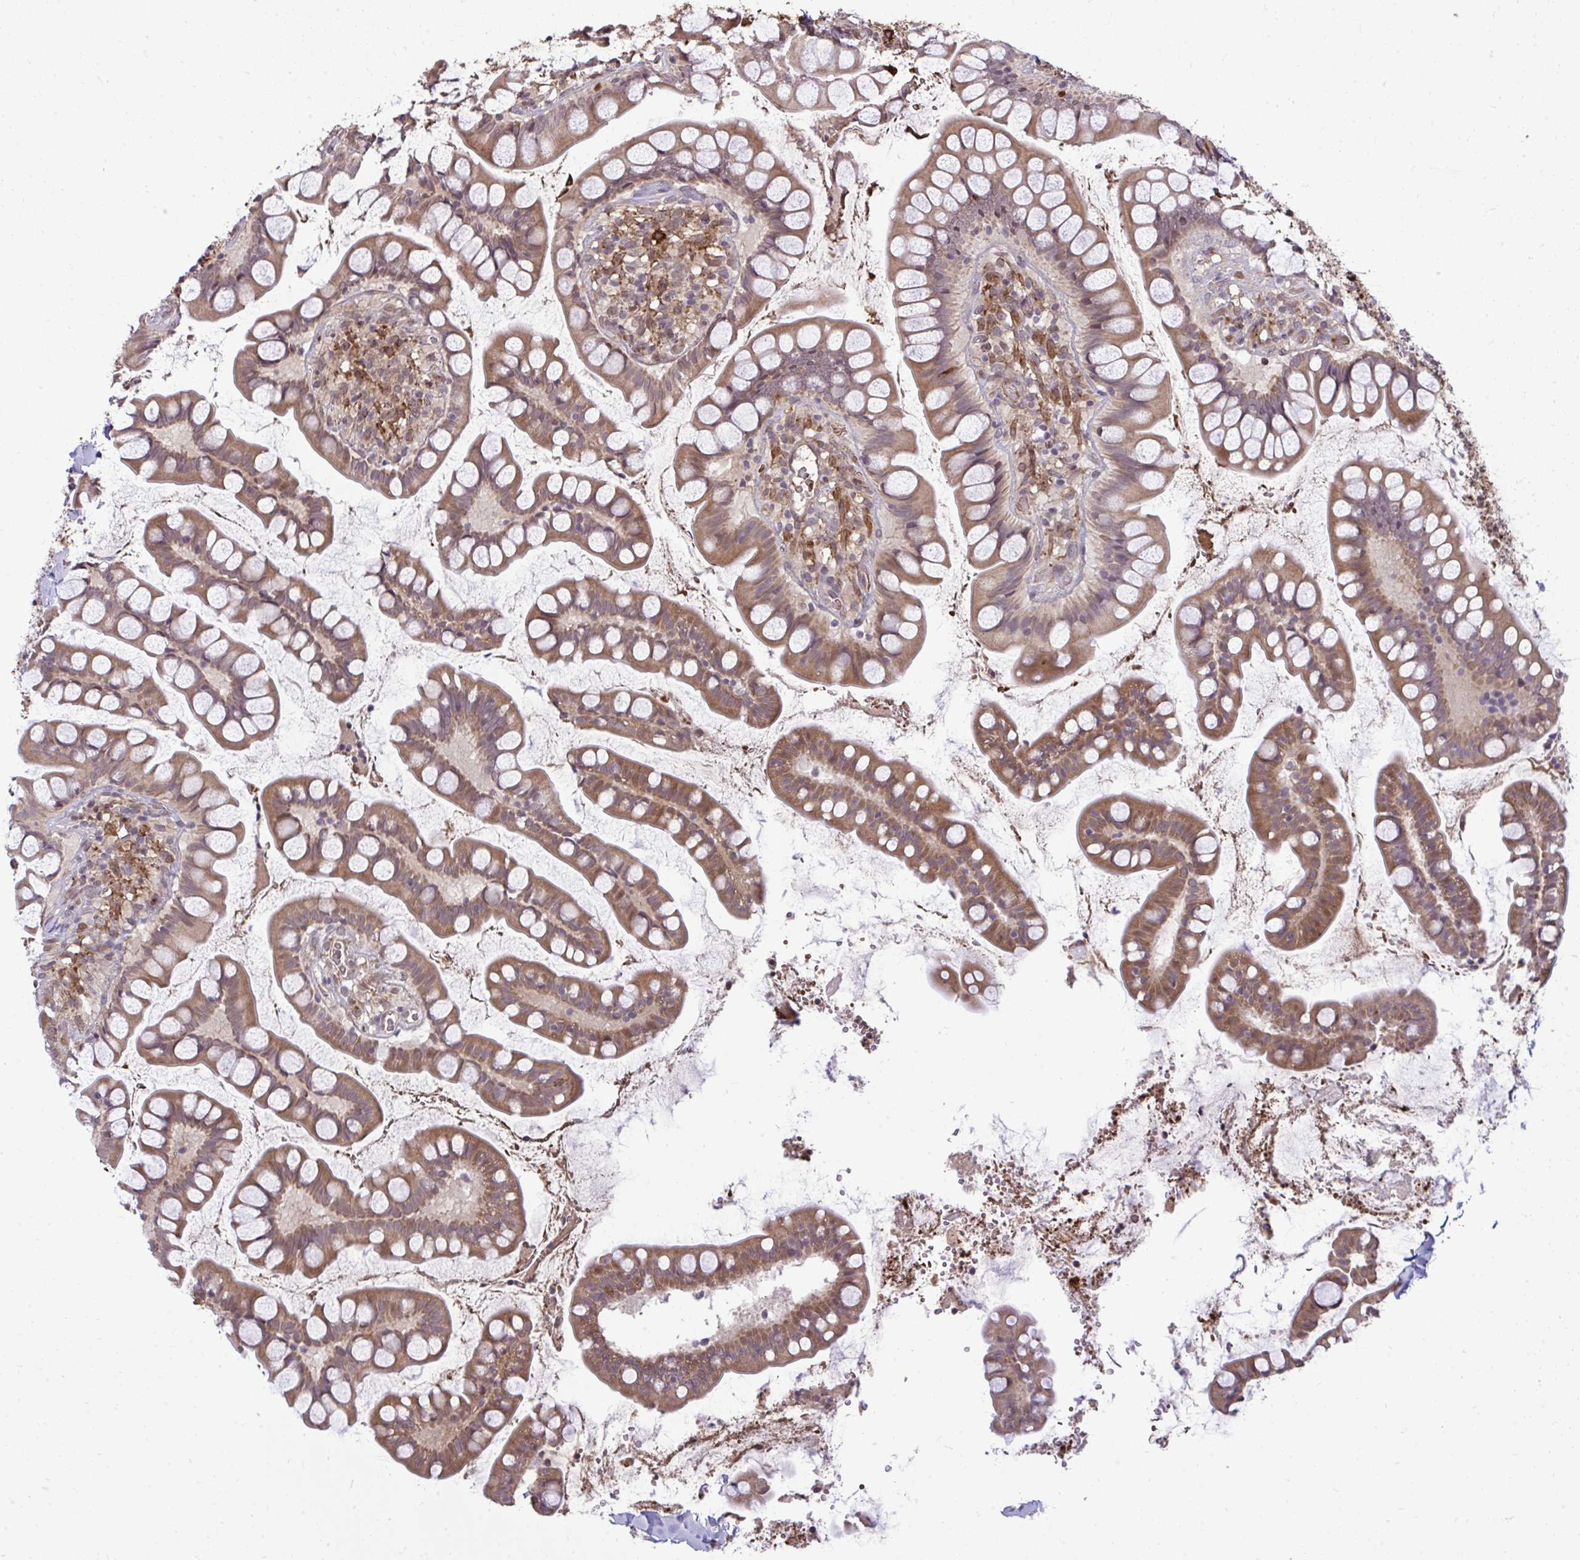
{"staining": {"intensity": "moderate", "quantity": ">75%", "location": "cytoplasmic/membranous"}, "tissue": "small intestine", "cell_type": "Glandular cells", "image_type": "normal", "snomed": [{"axis": "morphology", "description": "Normal tissue, NOS"}, {"axis": "topography", "description": "Small intestine"}], "caption": "Moderate cytoplasmic/membranous protein expression is appreciated in about >75% of glandular cells in small intestine. The protein is shown in brown color, while the nuclei are stained blue.", "gene": "ZSCAN9", "patient": {"sex": "male", "age": 70}}